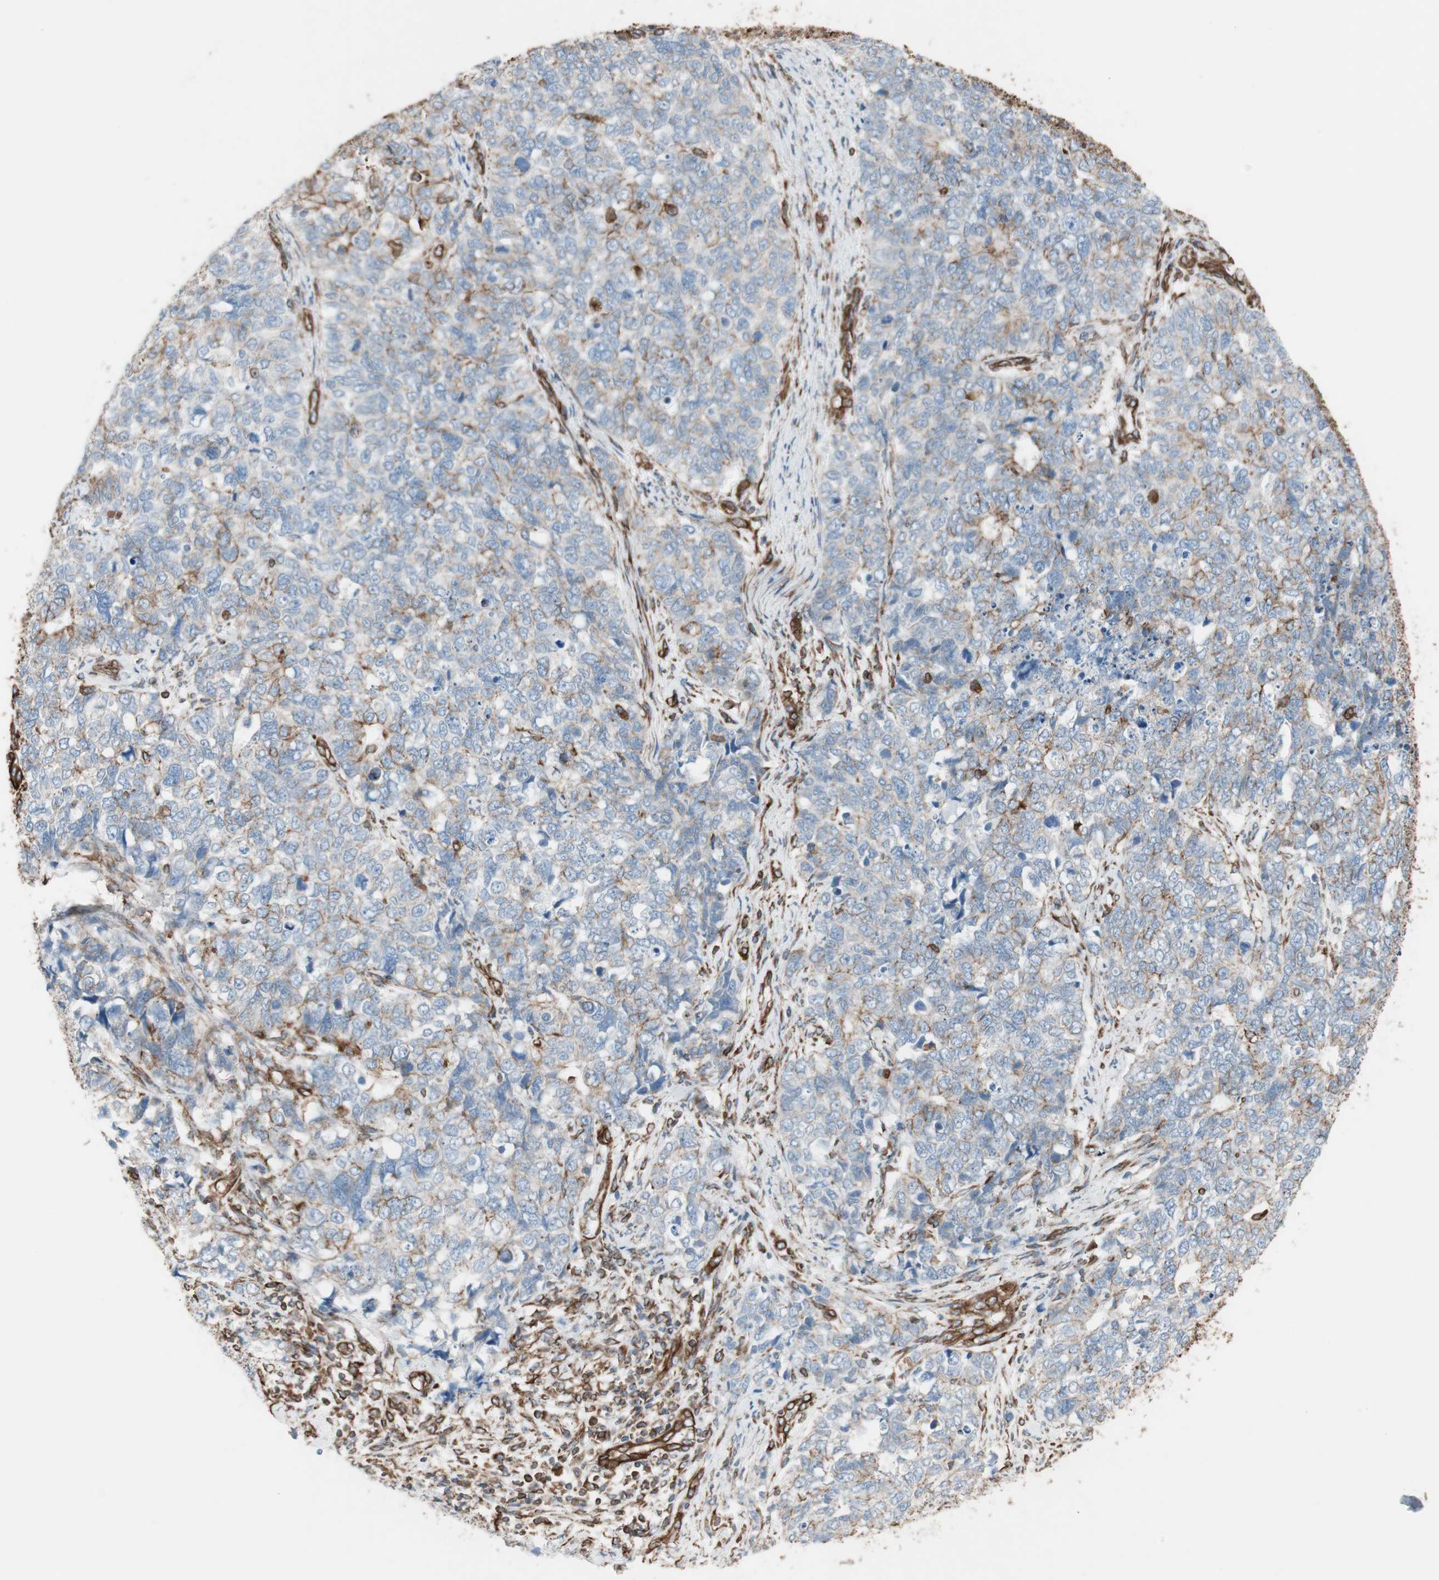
{"staining": {"intensity": "moderate", "quantity": "25%-75%", "location": "cytoplasmic/membranous"}, "tissue": "cervical cancer", "cell_type": "Tumor cells", "image_type": "cancer", "snomed": [{"axis": "morphology", "description": "Squamous cell carcinoma, NOS"}, {"axis": "topography", "description": "Cervix"}], "caption": "DAB (3,3'-diaminobenzidine) immunohistochemical staining of human cervical squamous cell carcinoma displays moderate cytoplasmic/membranous protein positivity in about 25%-75% of tumor cells. The protein is stained brown, and the nuclei are stained in blue (DAB (3,3'-diaminobenzidine) IHC with brightfield microscopy, high magnification).", "gene": "TCTA", "patient": {"sex": "female", "age": 63}}